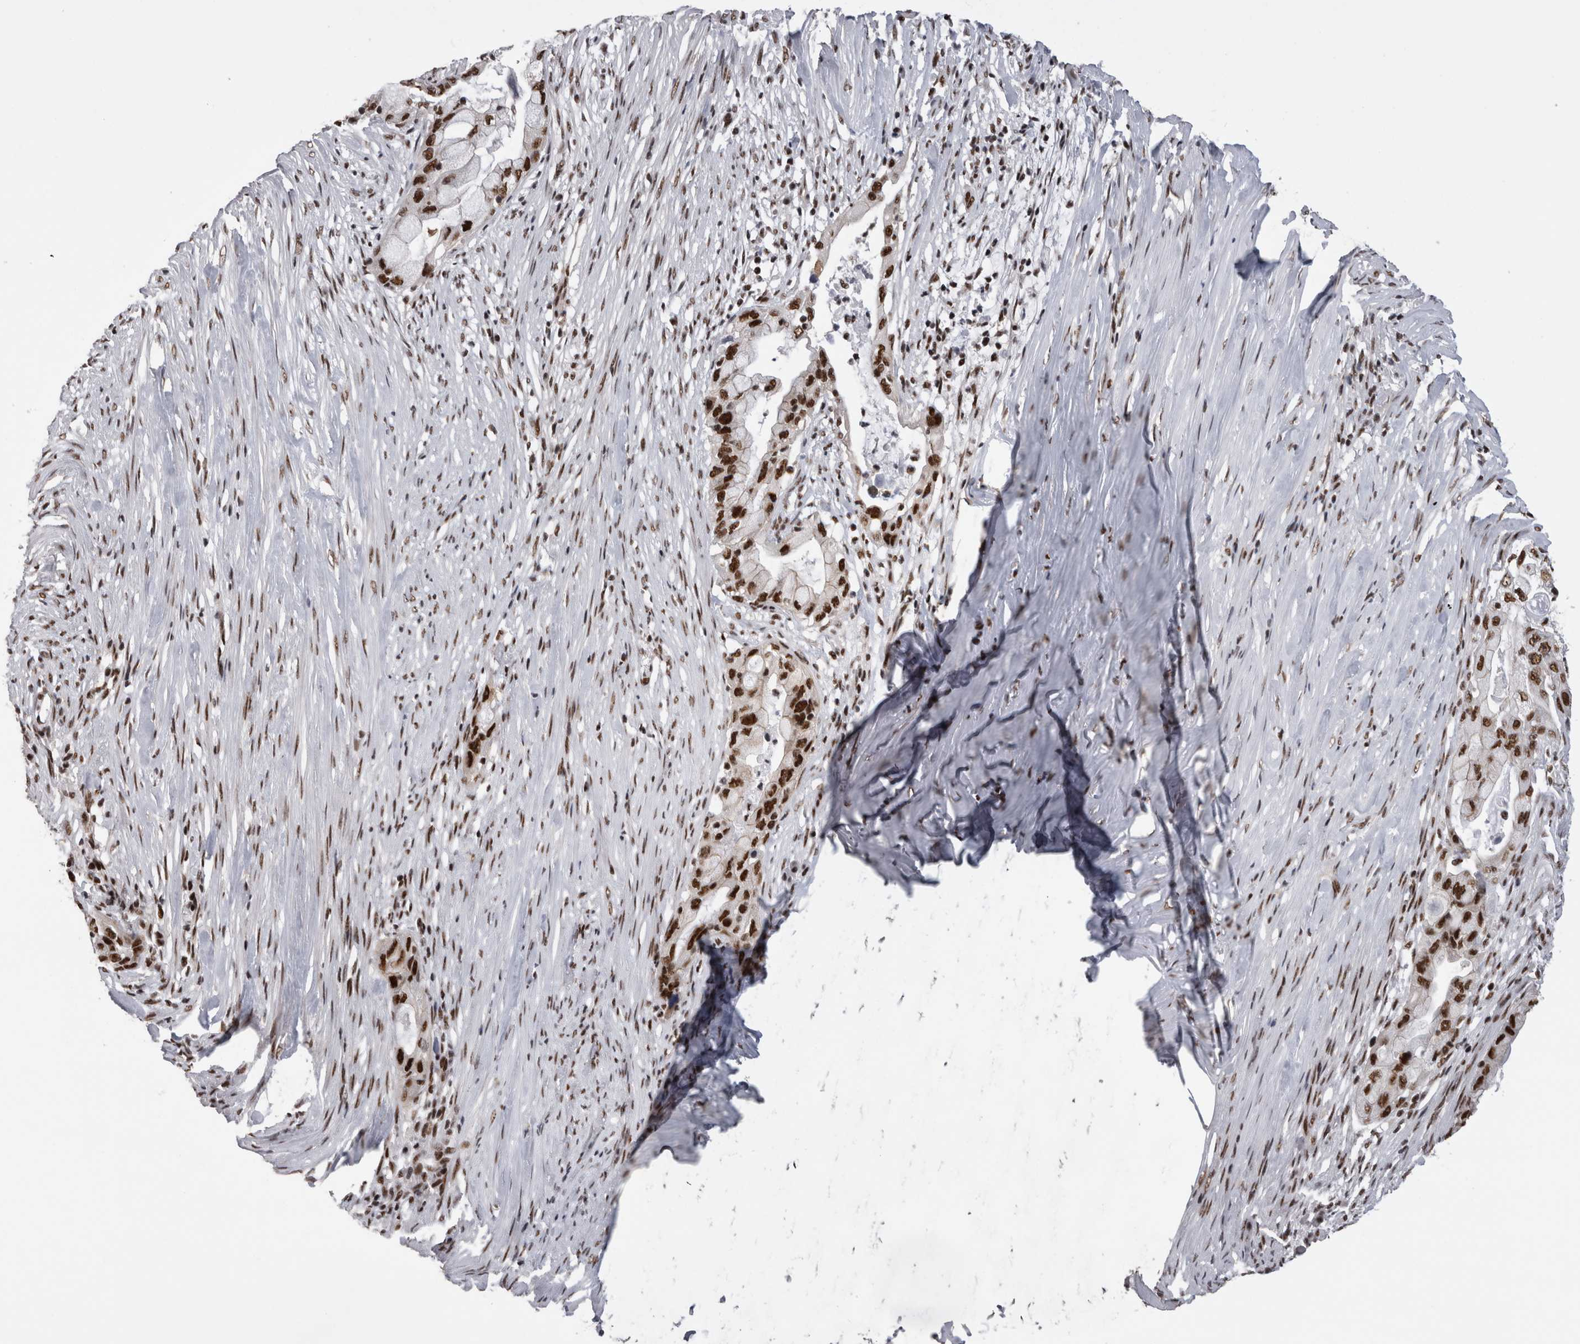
{"staining": {"intensity": "strong", "quantity": ">75%", "location": "nuclear"}, "tissue": "pancreatic cancer", "cell_type": "Tumor cells", "image_type": "cancer", "snomed": [{"axis": "morphology", "description": "Adenocarcinoma, NOS"}, {"axis": "topography", "description": "Pancreas"}], "caption": "Protein expression analysis of adenocarcinoma (pancreatic) shows strong nuclear staining in approximately >75% of tumor cells.", "gene": "CDK11A", "patient": {"sex": "male", "age": 53}}